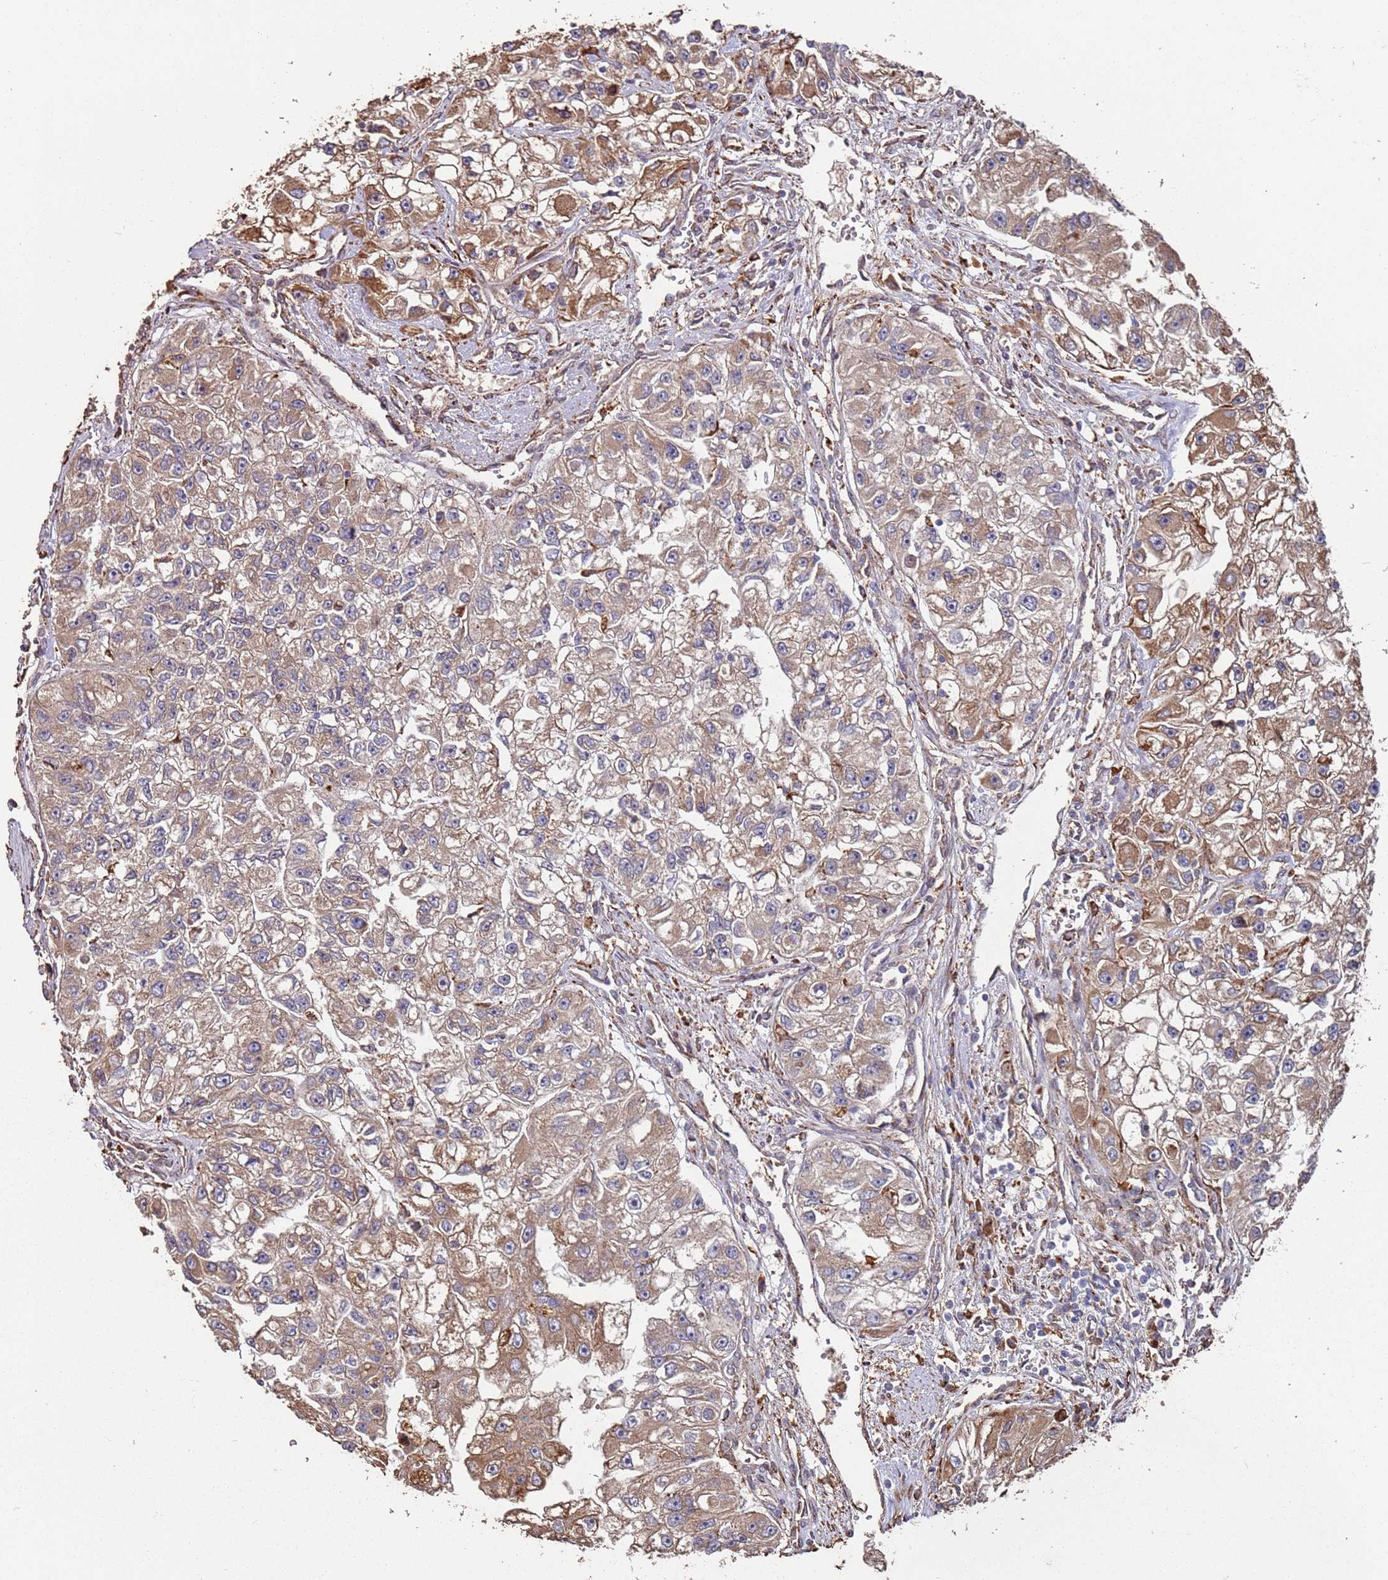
{"staining": {"intensity": "moderate", "quantity": ">75%", "location": "cytoplasmic/membranous"}, "tissue": "renal cancer", "cell_type": "Tumor cells", "image_type": "cancer", "snomed": [{"axis": "morphology", "description": "Adenocarcinoma, NOS"}, {"axis": "topography", "description": "Kidney"}], "caption": "Immunohistochemical staining of human adenocarcinoma (renal) shows moderate cytoplasmic/membranous protein positivity in approximately >75% of tumor cells. The staining was performed using DAB to visualize the protein expression in brown, while the nuclei were stained in blue with hematoxylin (Magnification: 20x).", "gene": "LACC1", "patient": {"sex": "male", "age": 63}}